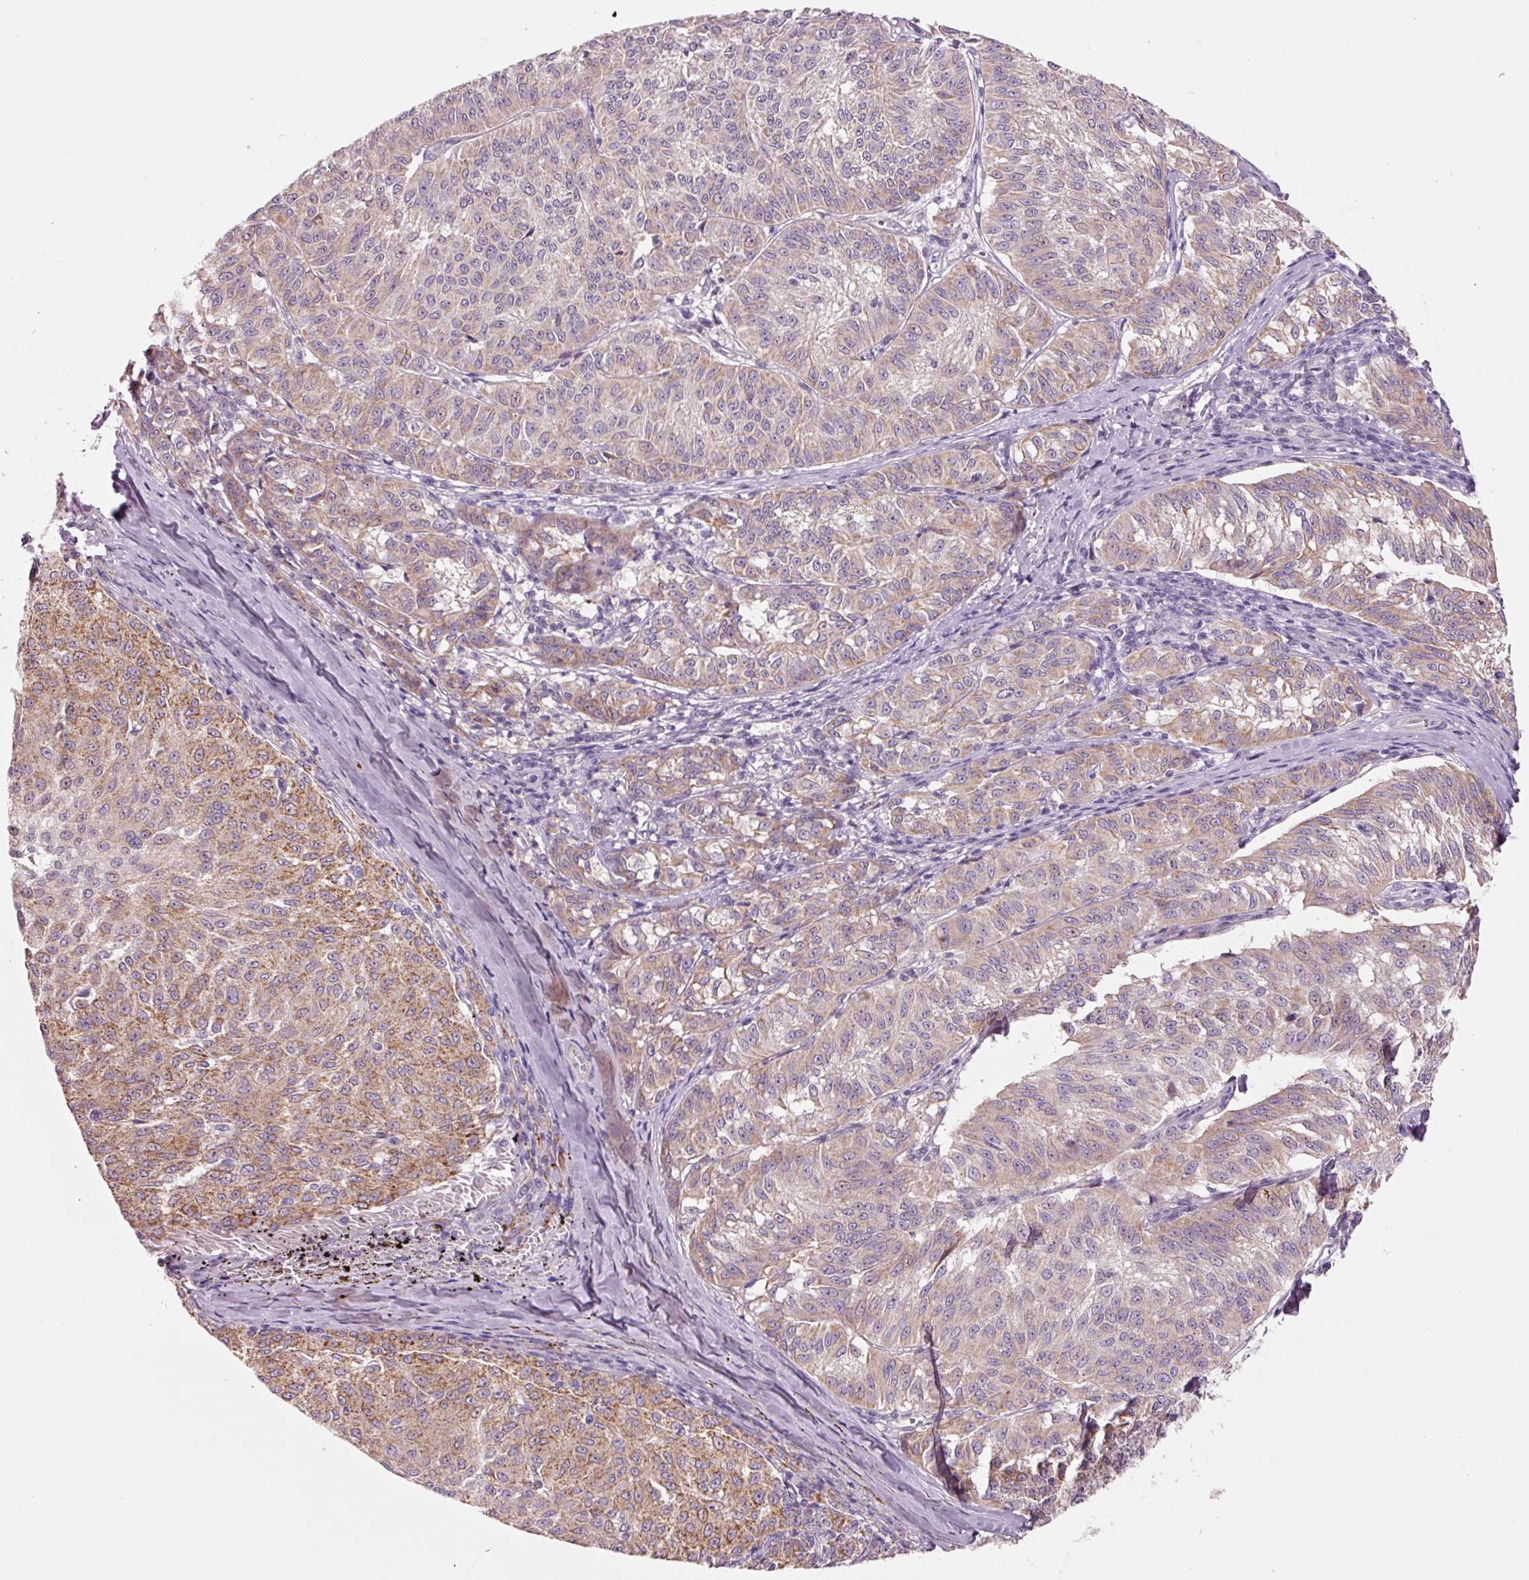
{"staining": {"intensity": "moderate", "quantity": ">75%", "location": "cytoplasmic/membranous"}, "tissue": "melanoma", "cell_type": "Tumor cells", "image_type": "cancer", "snomed": [{"axis": "morphology", "description": "Malignant melanoma, NOS"}, {"axis": "topography", "description": "Skin"}], "caption": "Immunohistochemical staining of human malignant melanoma exhibits moderate cytoplasmic/membranous protein positivity in approximately >75% of tumor cells.", "gene": "DAPP1", "patient": {"sex": "female", "age": 72}}